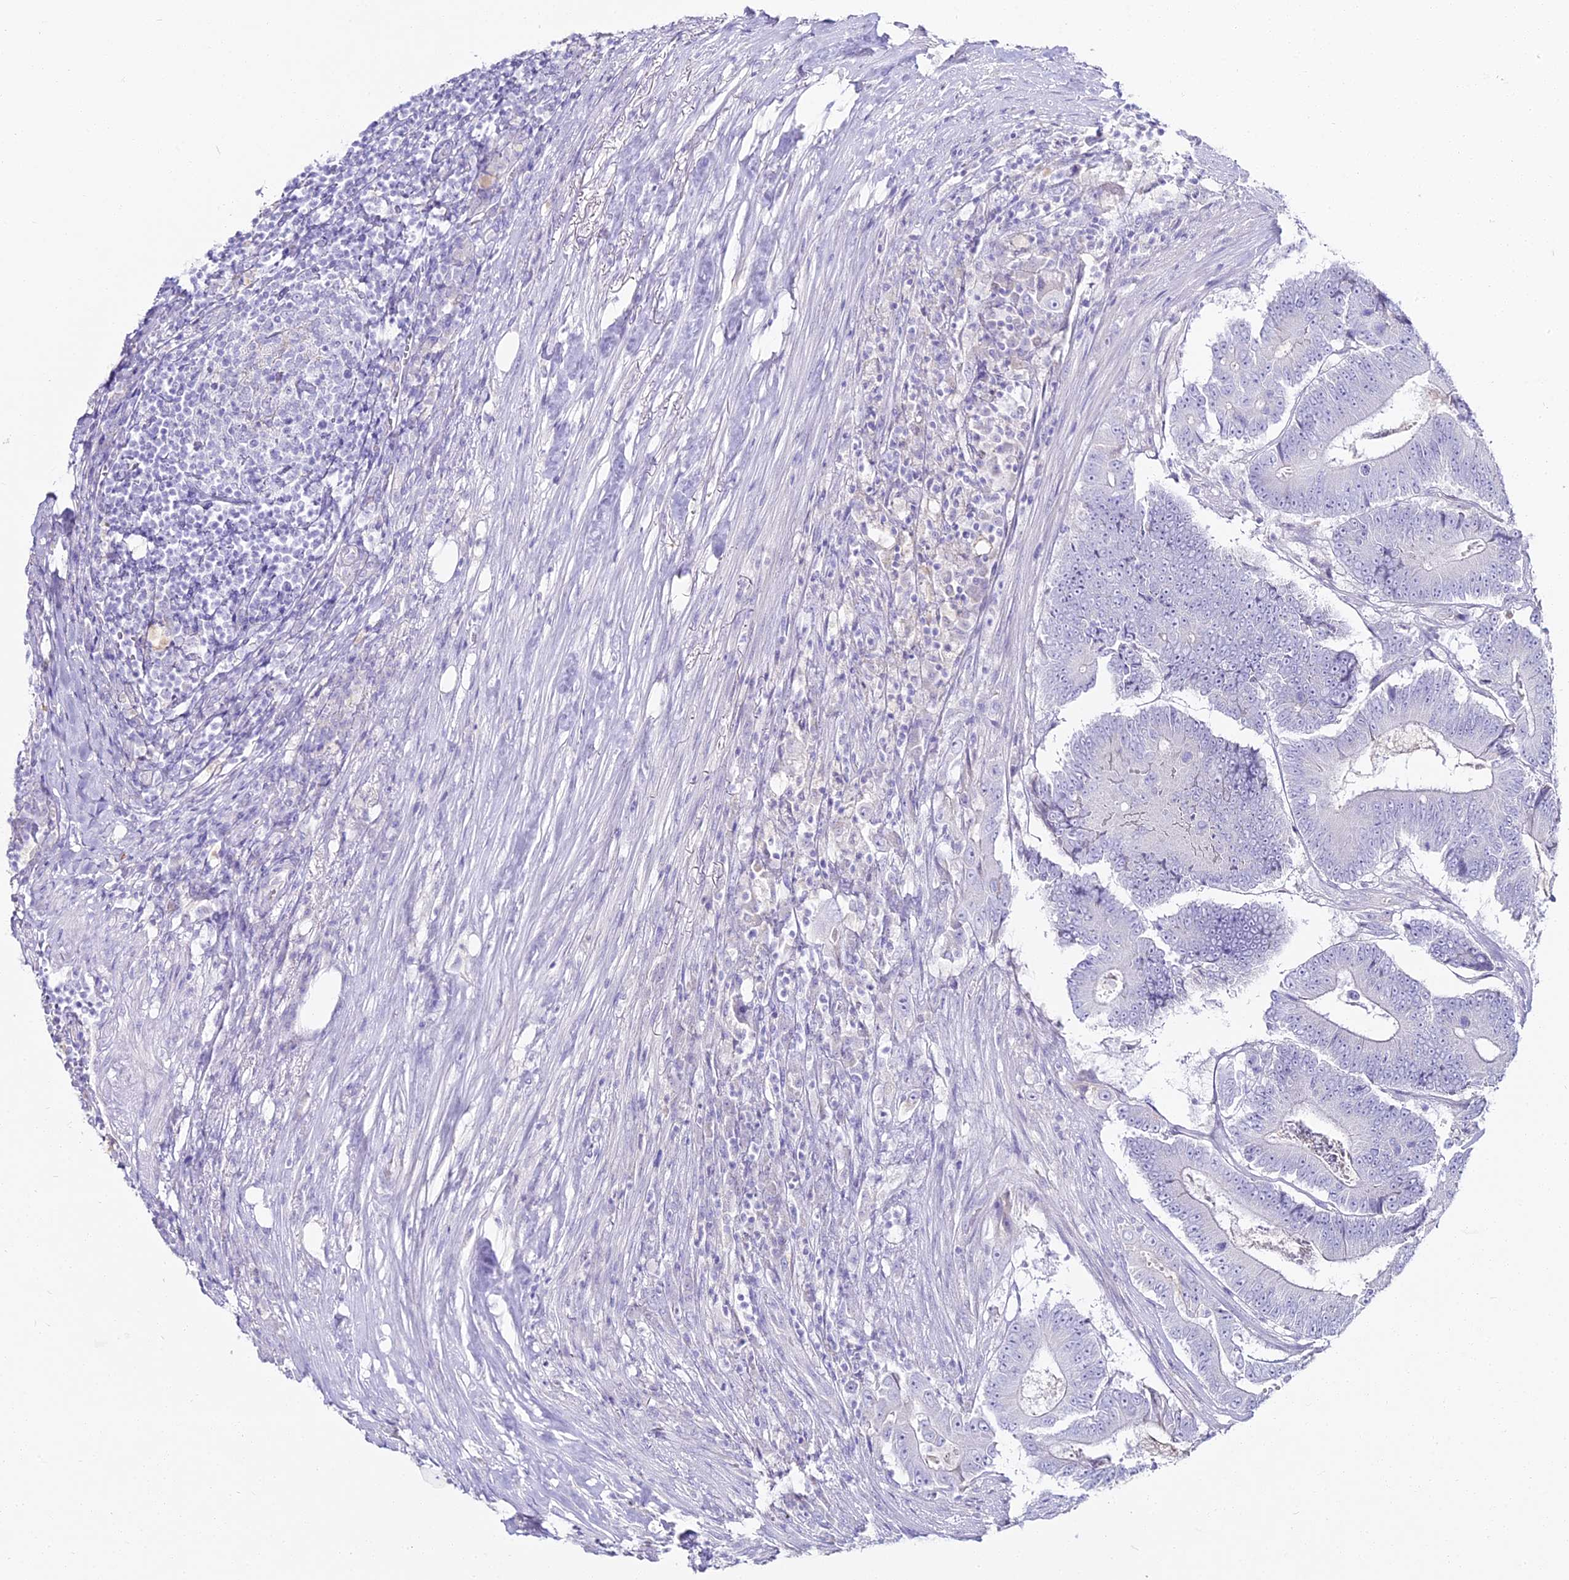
{"staining": {"intensity": "negative", "quantity": "none", "location": "none"}, "tissue": "colorectal cancer", "cell_type": "Tumor cells", "image_type": "cancer", "snomed": [{"axis": "morphology", "description": "Adenocarcinoma, NOS"}, {"axis": "topography", "description": "Colon"}], "caption": "This is a micrograph of immunohistochemistry staining of colorectal cancer (adenocarcinoma), which shows no positivity in tumor cells.", "gene": "ALPG", "patient": {"sex": "male", "age": 83}}